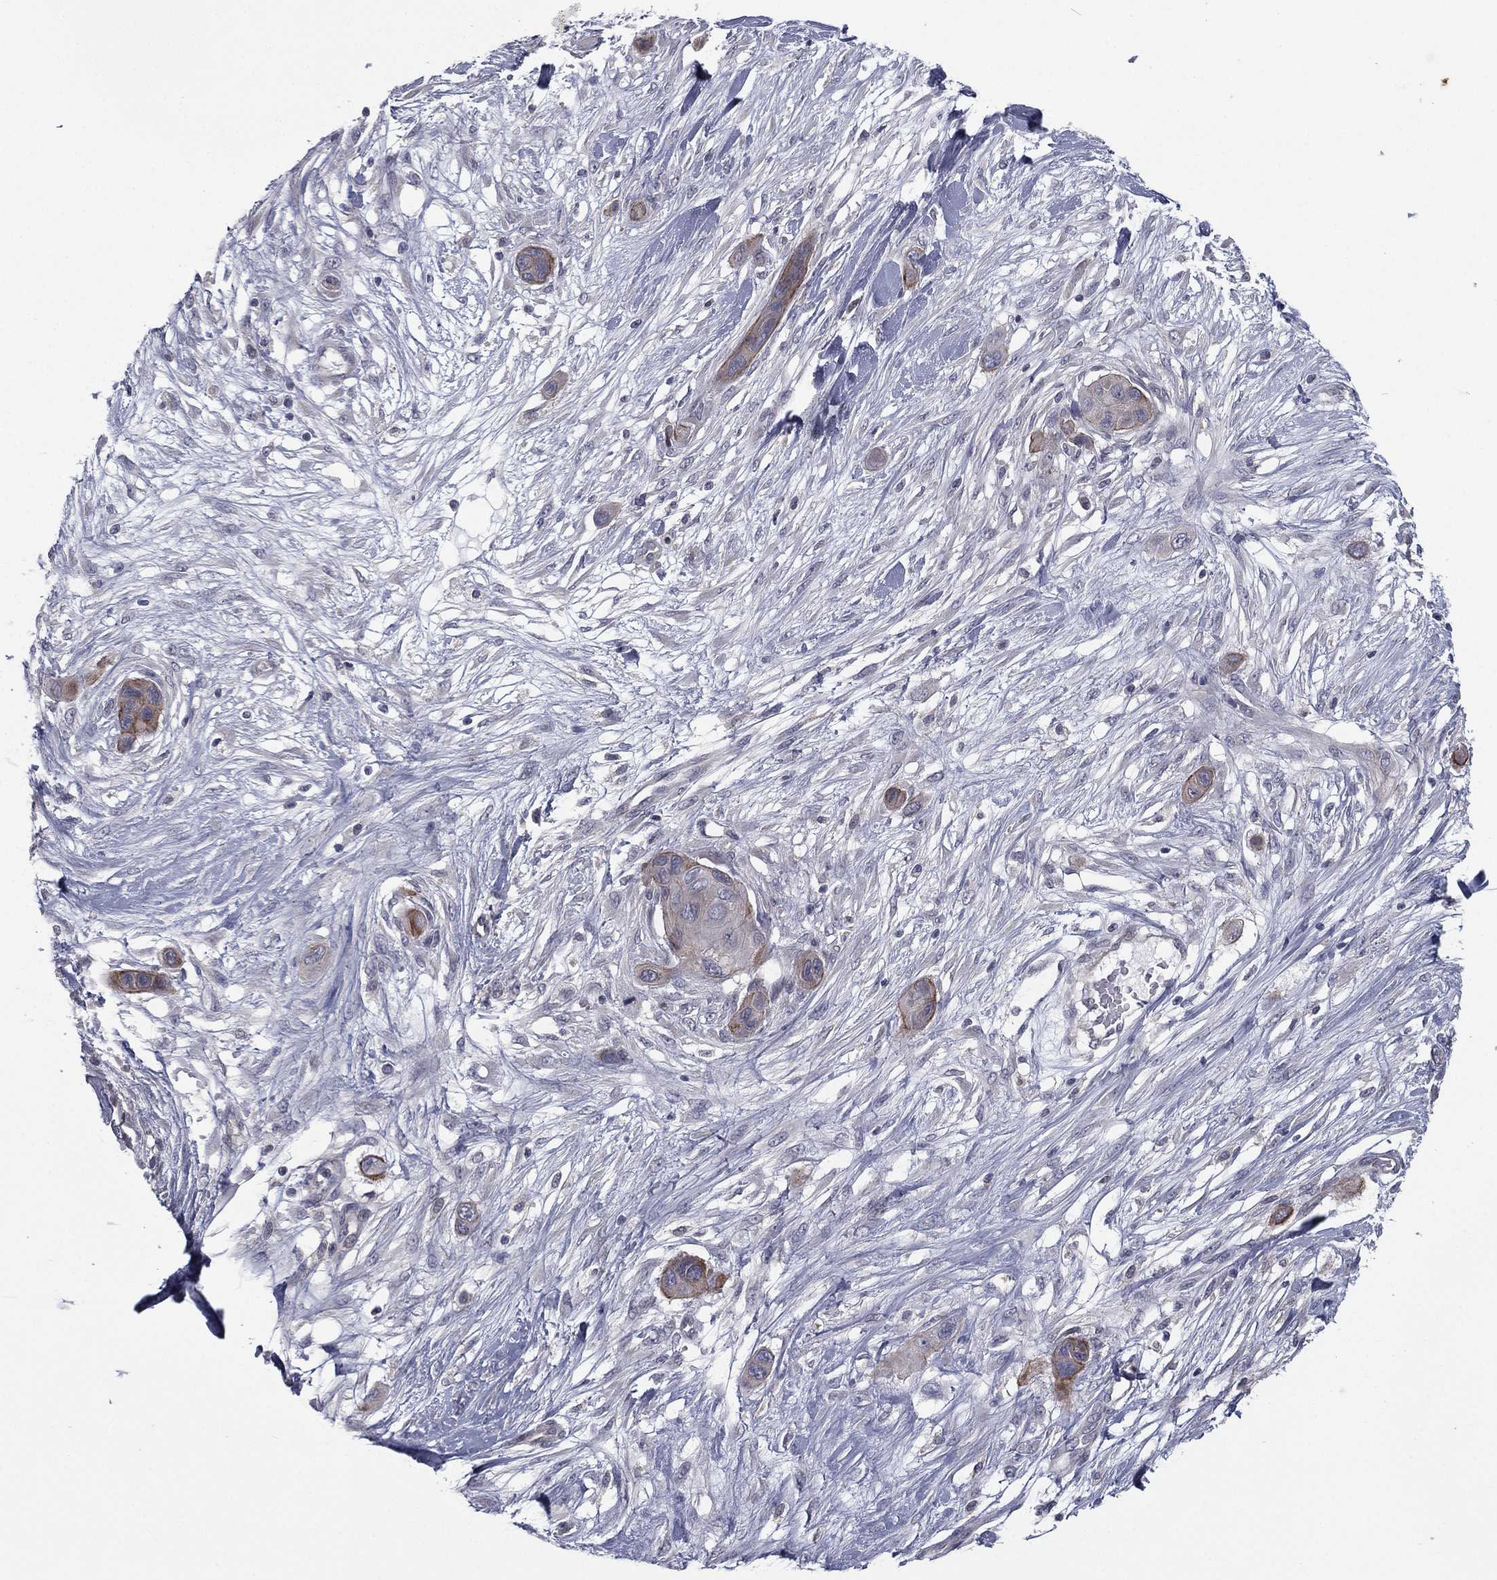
{"staining": {"intensity": "weak", "quantity": "25%-75%", "location": "cytoplasmic/membranous"}, "tissue": "skin cancer", "cell_type": "Tumor cells", "image_type": "cancer", "snomed": [{"axis": "morphology", "description": "Squamous cell carcinoma, NOS"}, {"axis": "topography", "description": "Skin"}], "caption": "An image of skin squamous cell carcinoma stained for a protein demonstrates weak cytoplasmic/membranous brown staining in tumor cells.", "gene": "ACTRT2", "patient": {"sex": "male", "age": 79}}